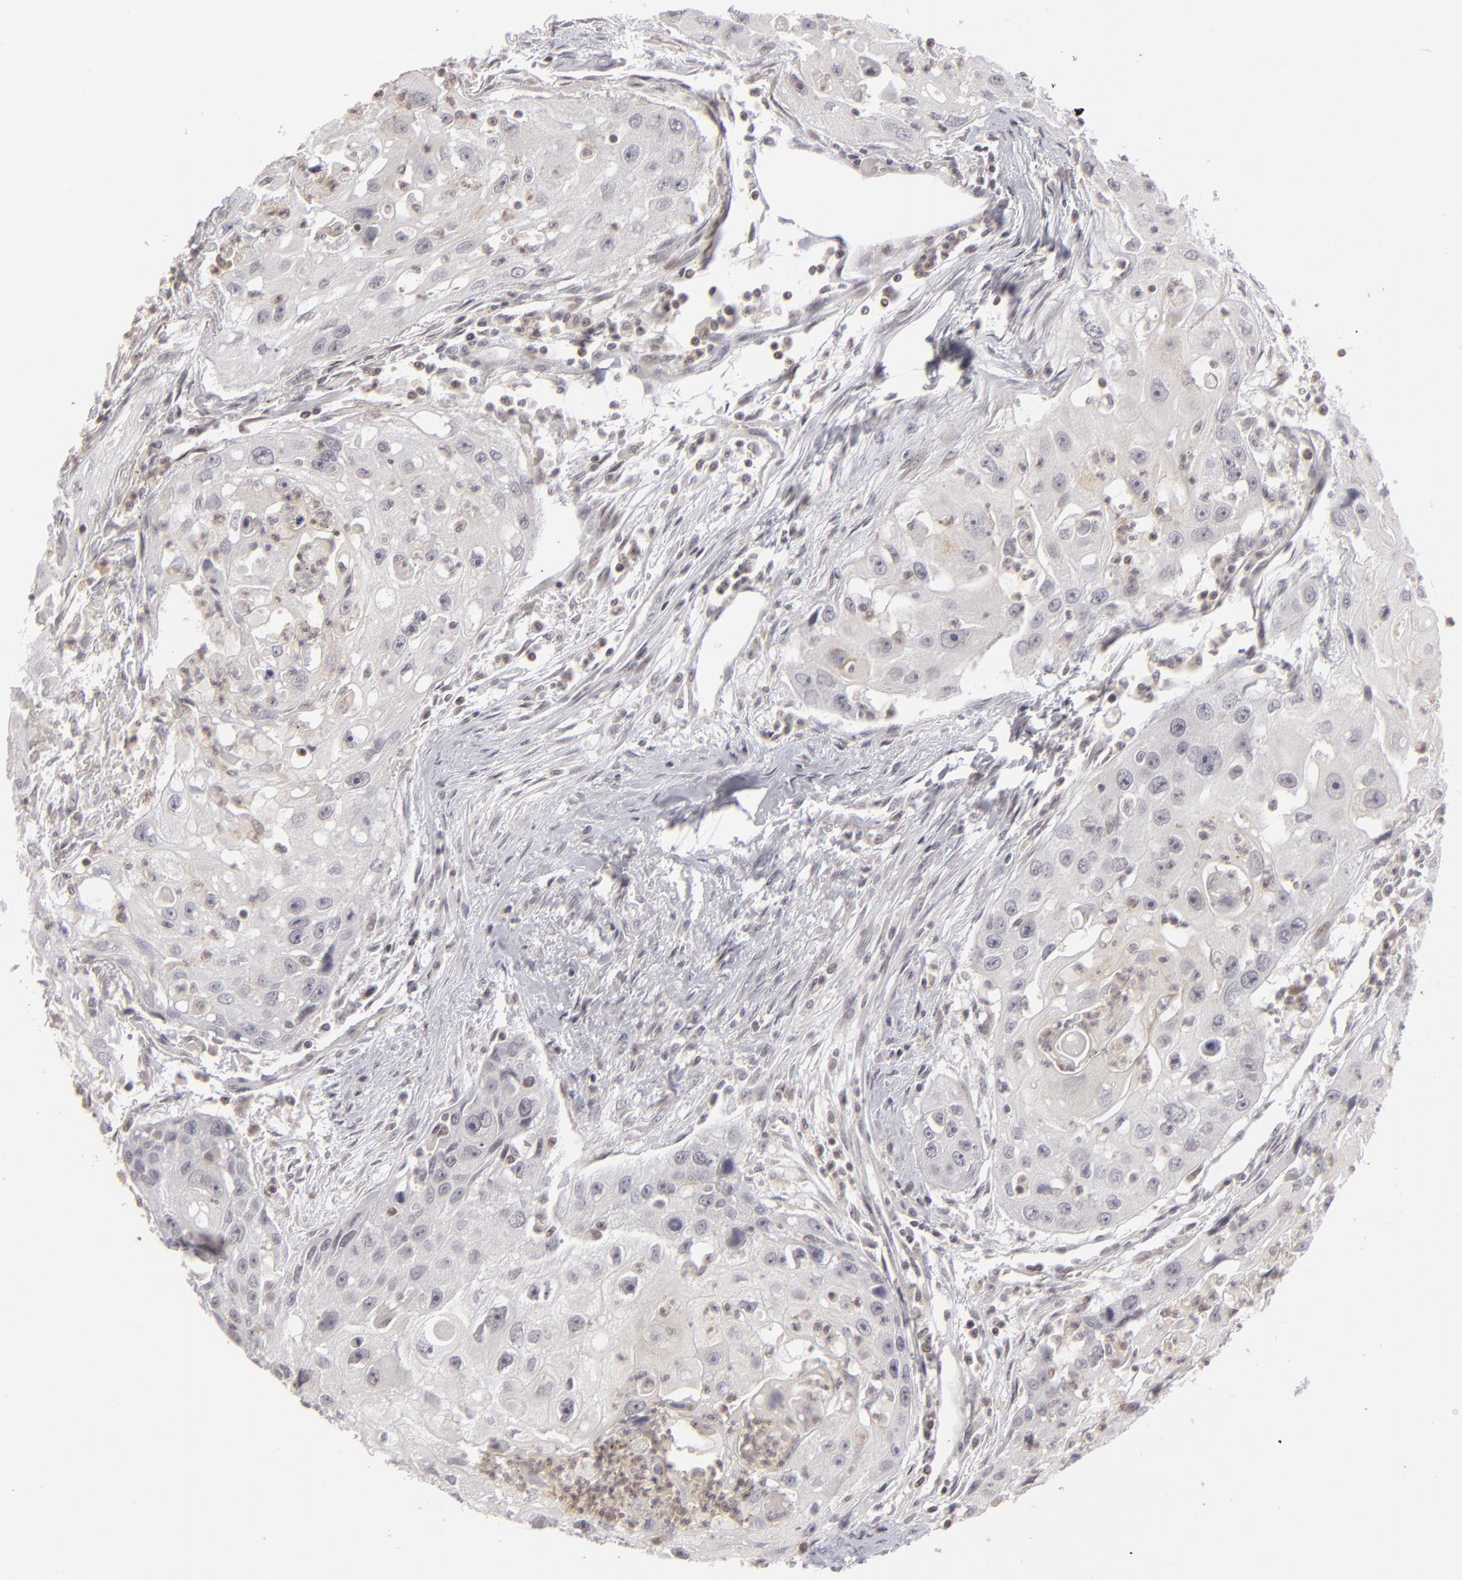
{"staining": {"intensity": "negative", "quantity": "none", "location": "none"}, "tissue": "head and neck cancer", "cell_type": "Tumor cells", "image_type": "cancer", "snomed": [{"axis": "morphology", "description": "Squamous cell carcinoma, NOS"}, {"axis": "topography", "description": "Head-Neck"}], "caption": "This is a photomicrograph of IHC staining of squamous cell carcinoma (head and neck), which shows no expression in tumor cells.", "gene": "CLDN2", "patient": {"sex": "male", "age": 64}}